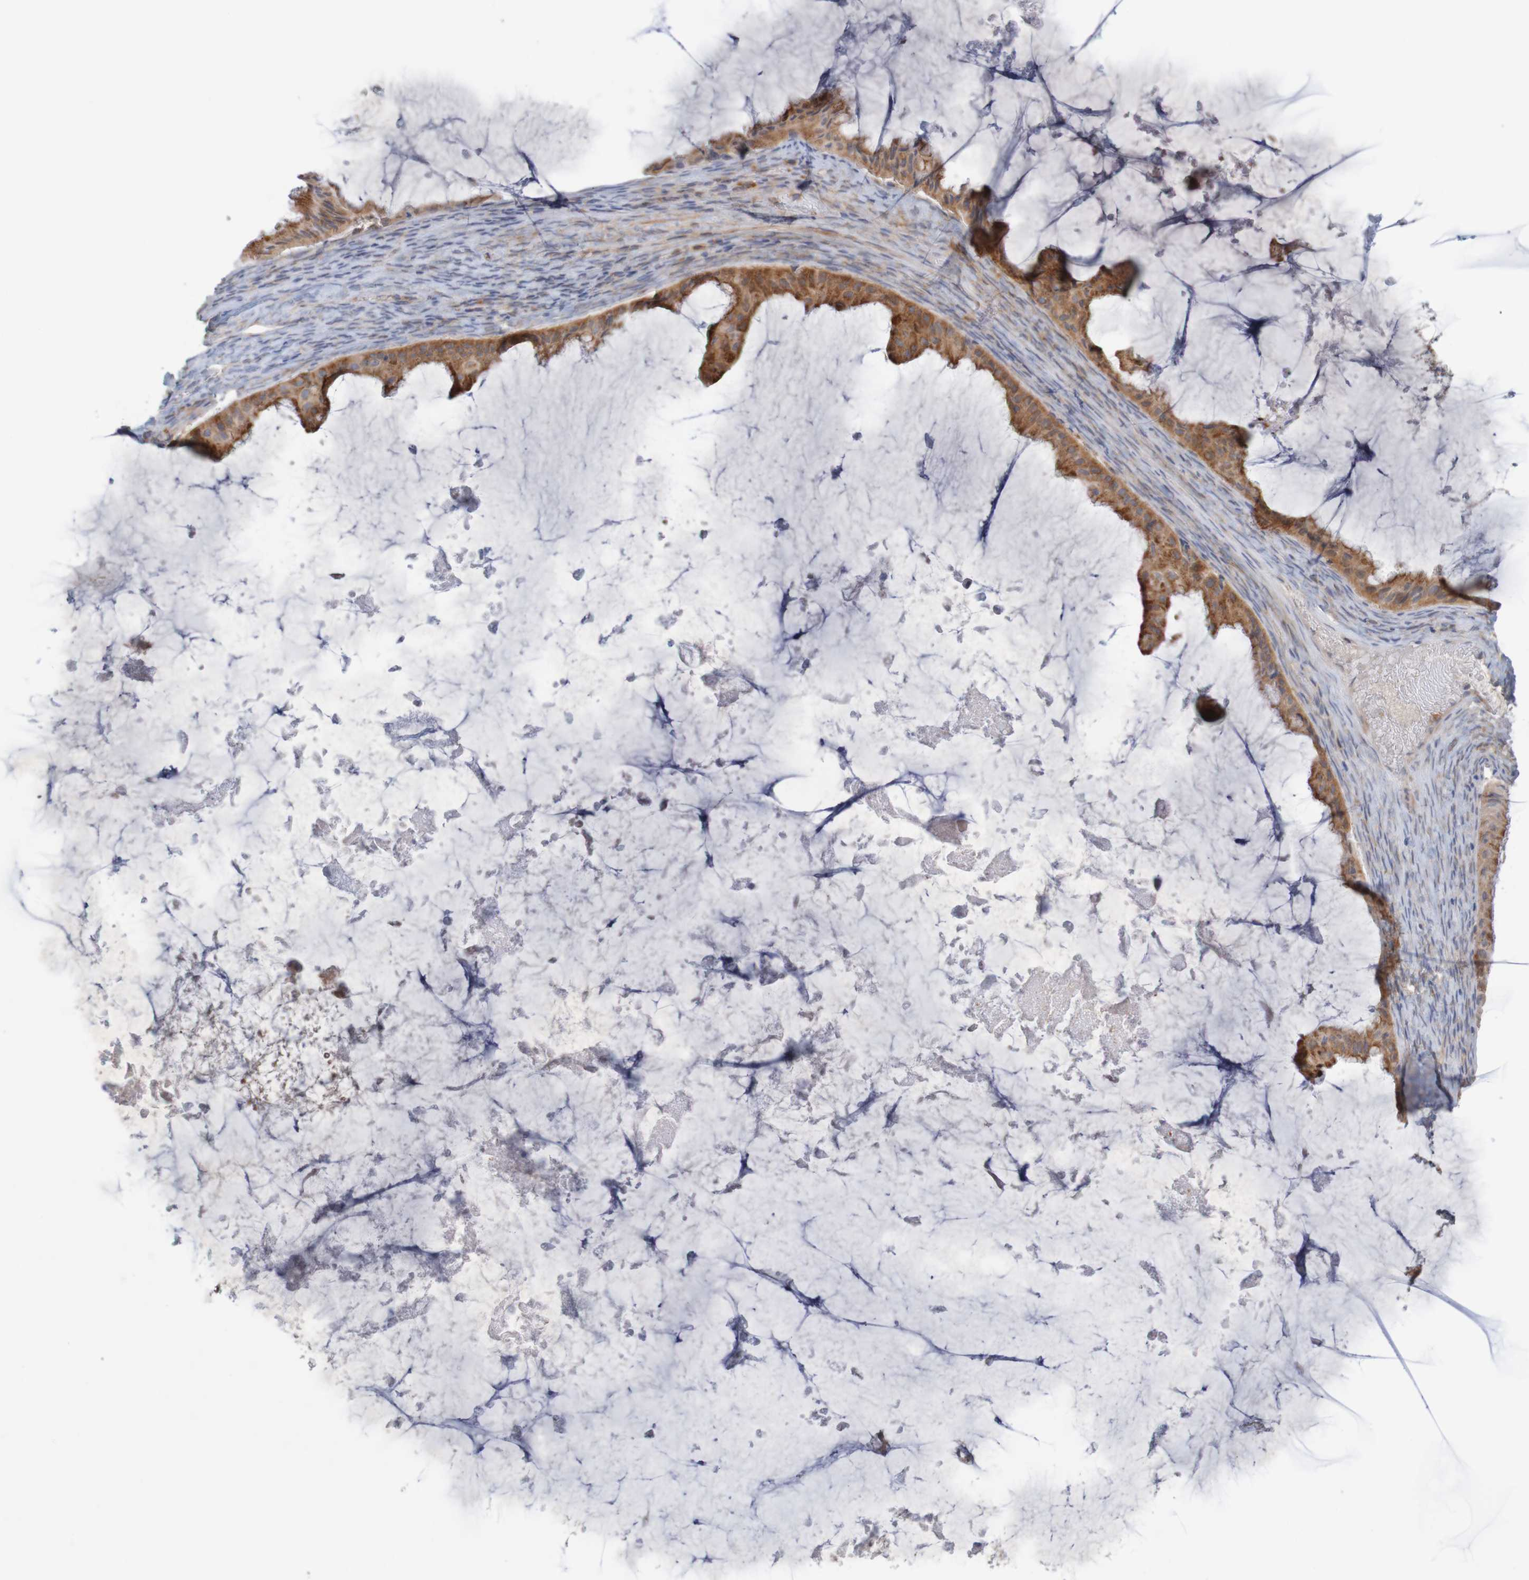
{"staining": {"intensity": "moderate", "quantity": ">75%", "location": "cytoplasmic/membranous"}, "tissue": "ovarian cancer", "cell_type": "Tumor cells", "image_type": "cancer", "snomed": [{"axis": "morphology", "description": "Cystadenocarcinoma, mucinous, NOS"}, {"axis": "topography", "description": "Ovary"}], "caption": "A brown stain highlights moderate cytoplasmic/membranous staining of a protein in human ovarian cancer tumor cells. (IHC, brightfield microscopy, high magnification).", "gene": "NAV2", "patient": {"sex": "female", "age": 61}}